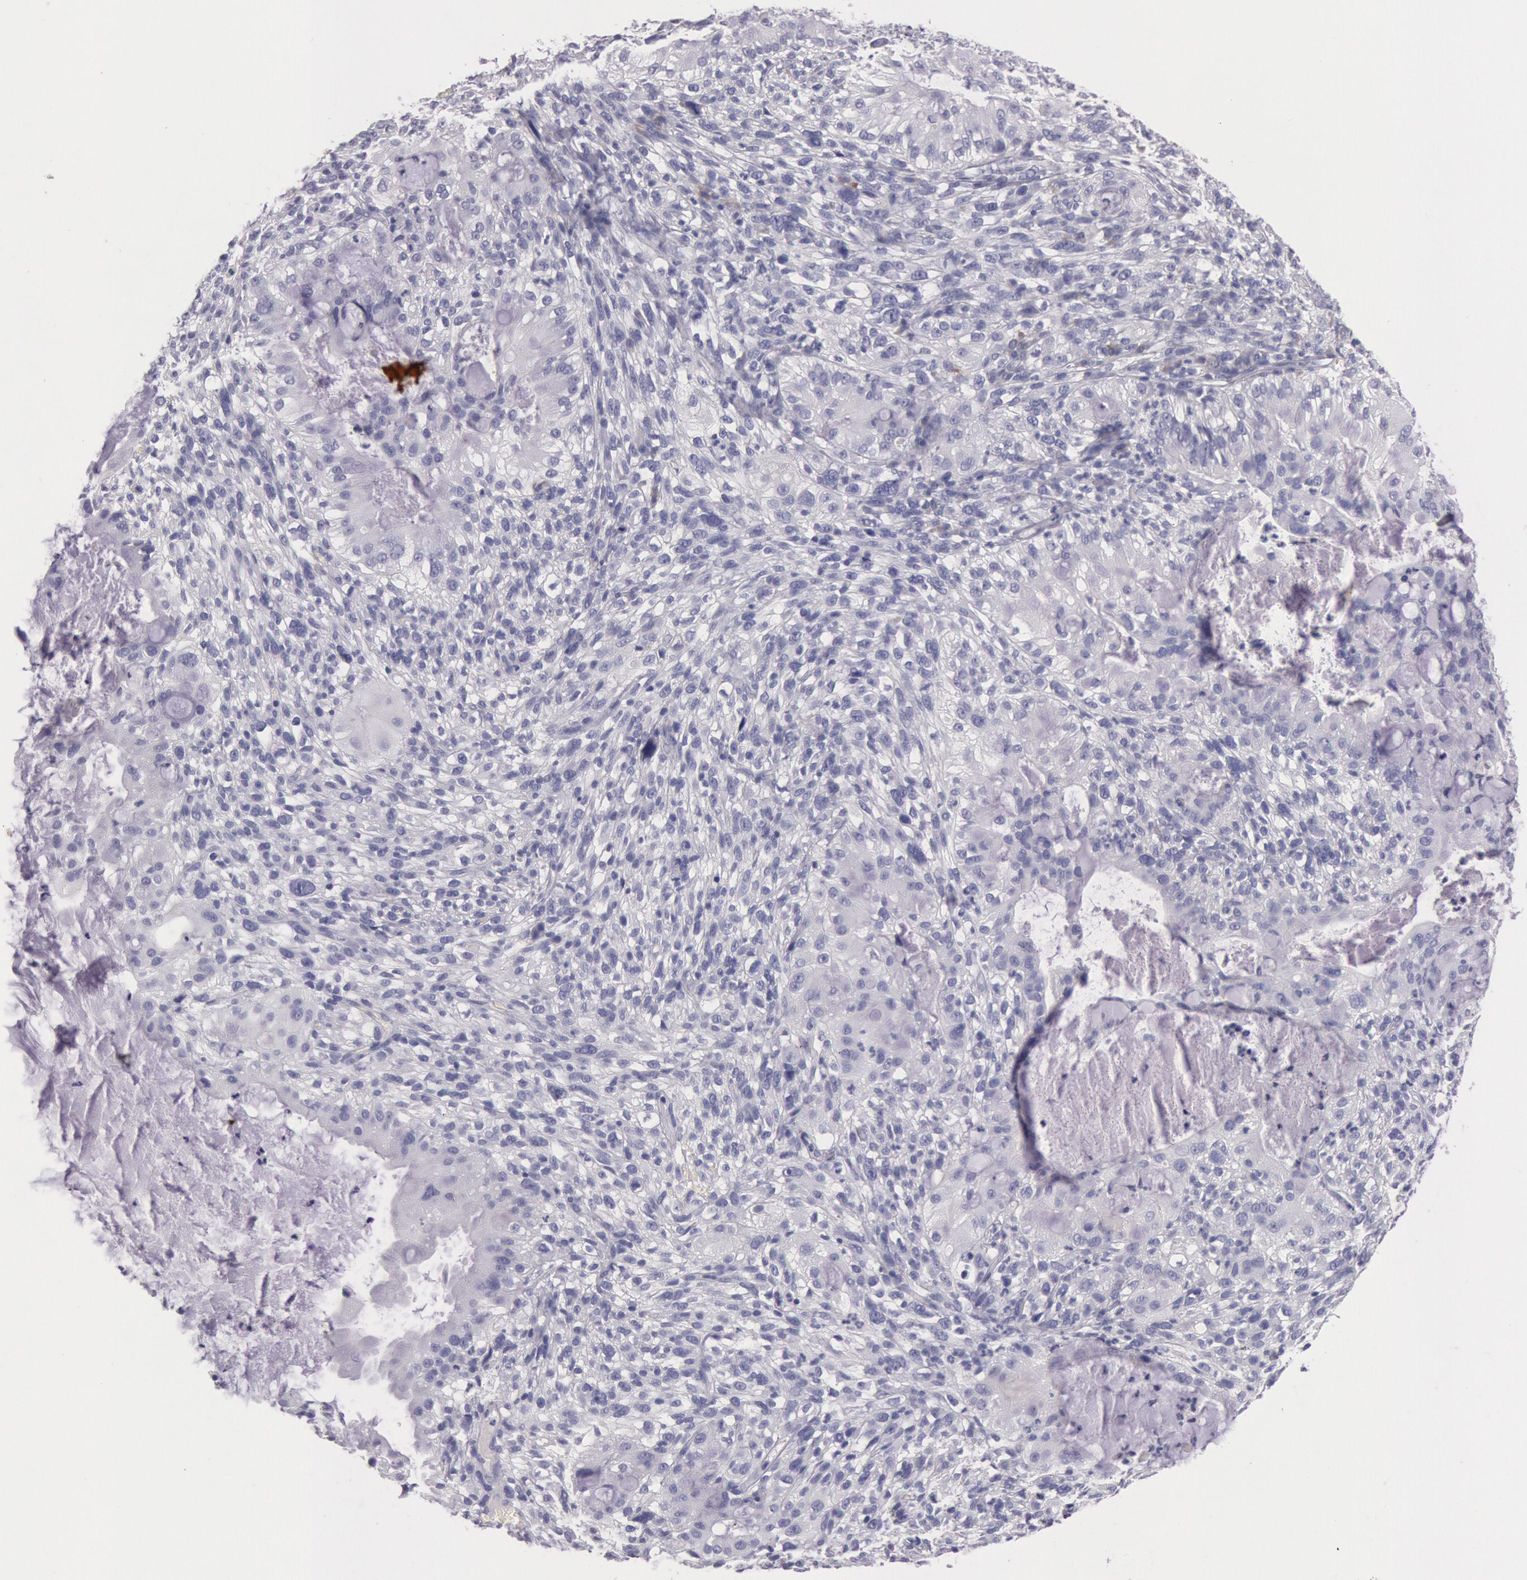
{"staining": {"intensity": "negative", "quantity": "none", "location": "none"}, "tissue": "cervical cancer", "cell_type": "Tumor cells", "image_type": "cancer", "snomed": [{"axis": "morphology", "description": "Adenocarcinoma, NOS"}, {"axis": "topography", "description": "Cervix"}], "caption": "This is an immunohistochemistry (IHC) micrograph of human cervical adenocarcinoma. There is no positivity in tumor cells.", "gene": "EGFR", "patient": {"sex": "female", "age": 41}}